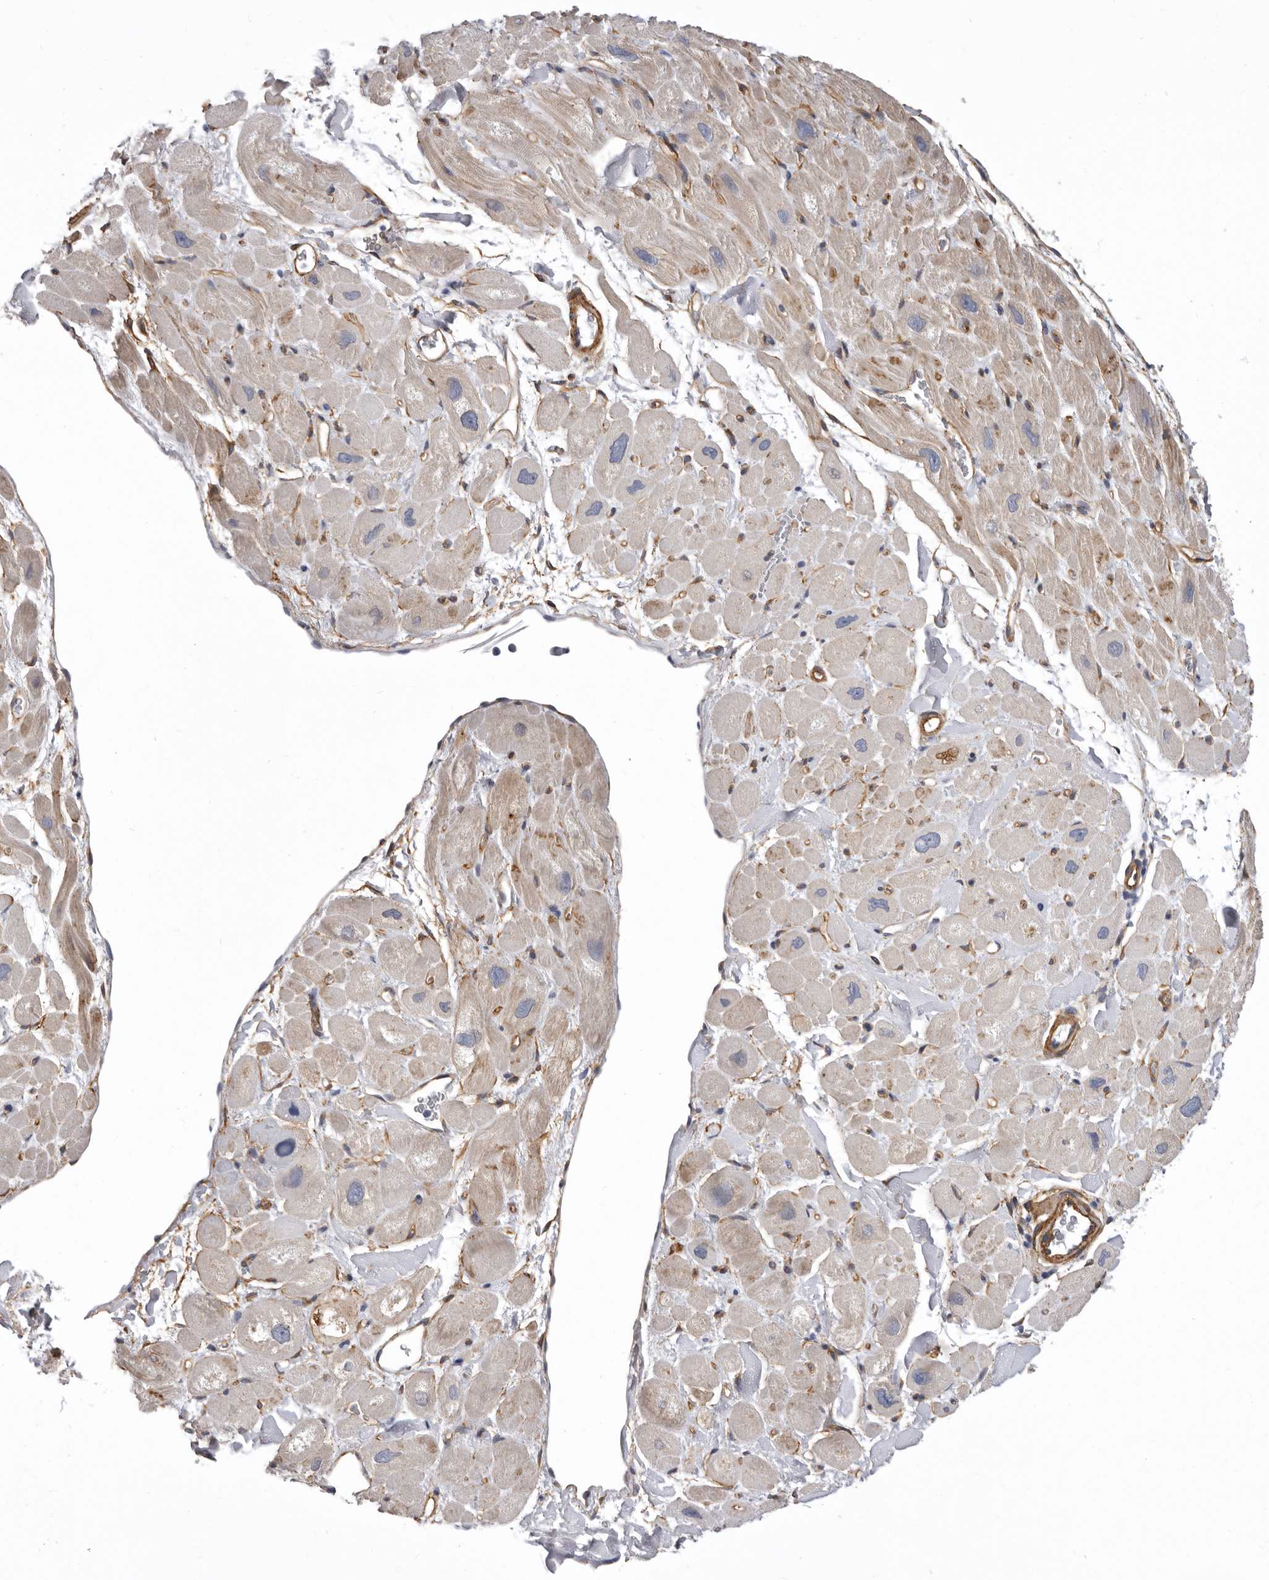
{"staining": {"intensity": "weak", "quantity": "<25%", "location": "cytoplasmic/membranous"}, "tissue": "heart muscle", "cell_type": "Cardiomyocytes", "image_type": "normal", "snomed": [{"axis": "morphology", "description": "Normal tissue, NOS"}, {"axis": "topography", "description": "Heart"}], "caption": "DAB immunohistochemical staining of normal human heart muscle shows no significant positivity in cardiomyocytes.", "gene": "ENAH", "patient": {"sex": "male", "age": 49}}